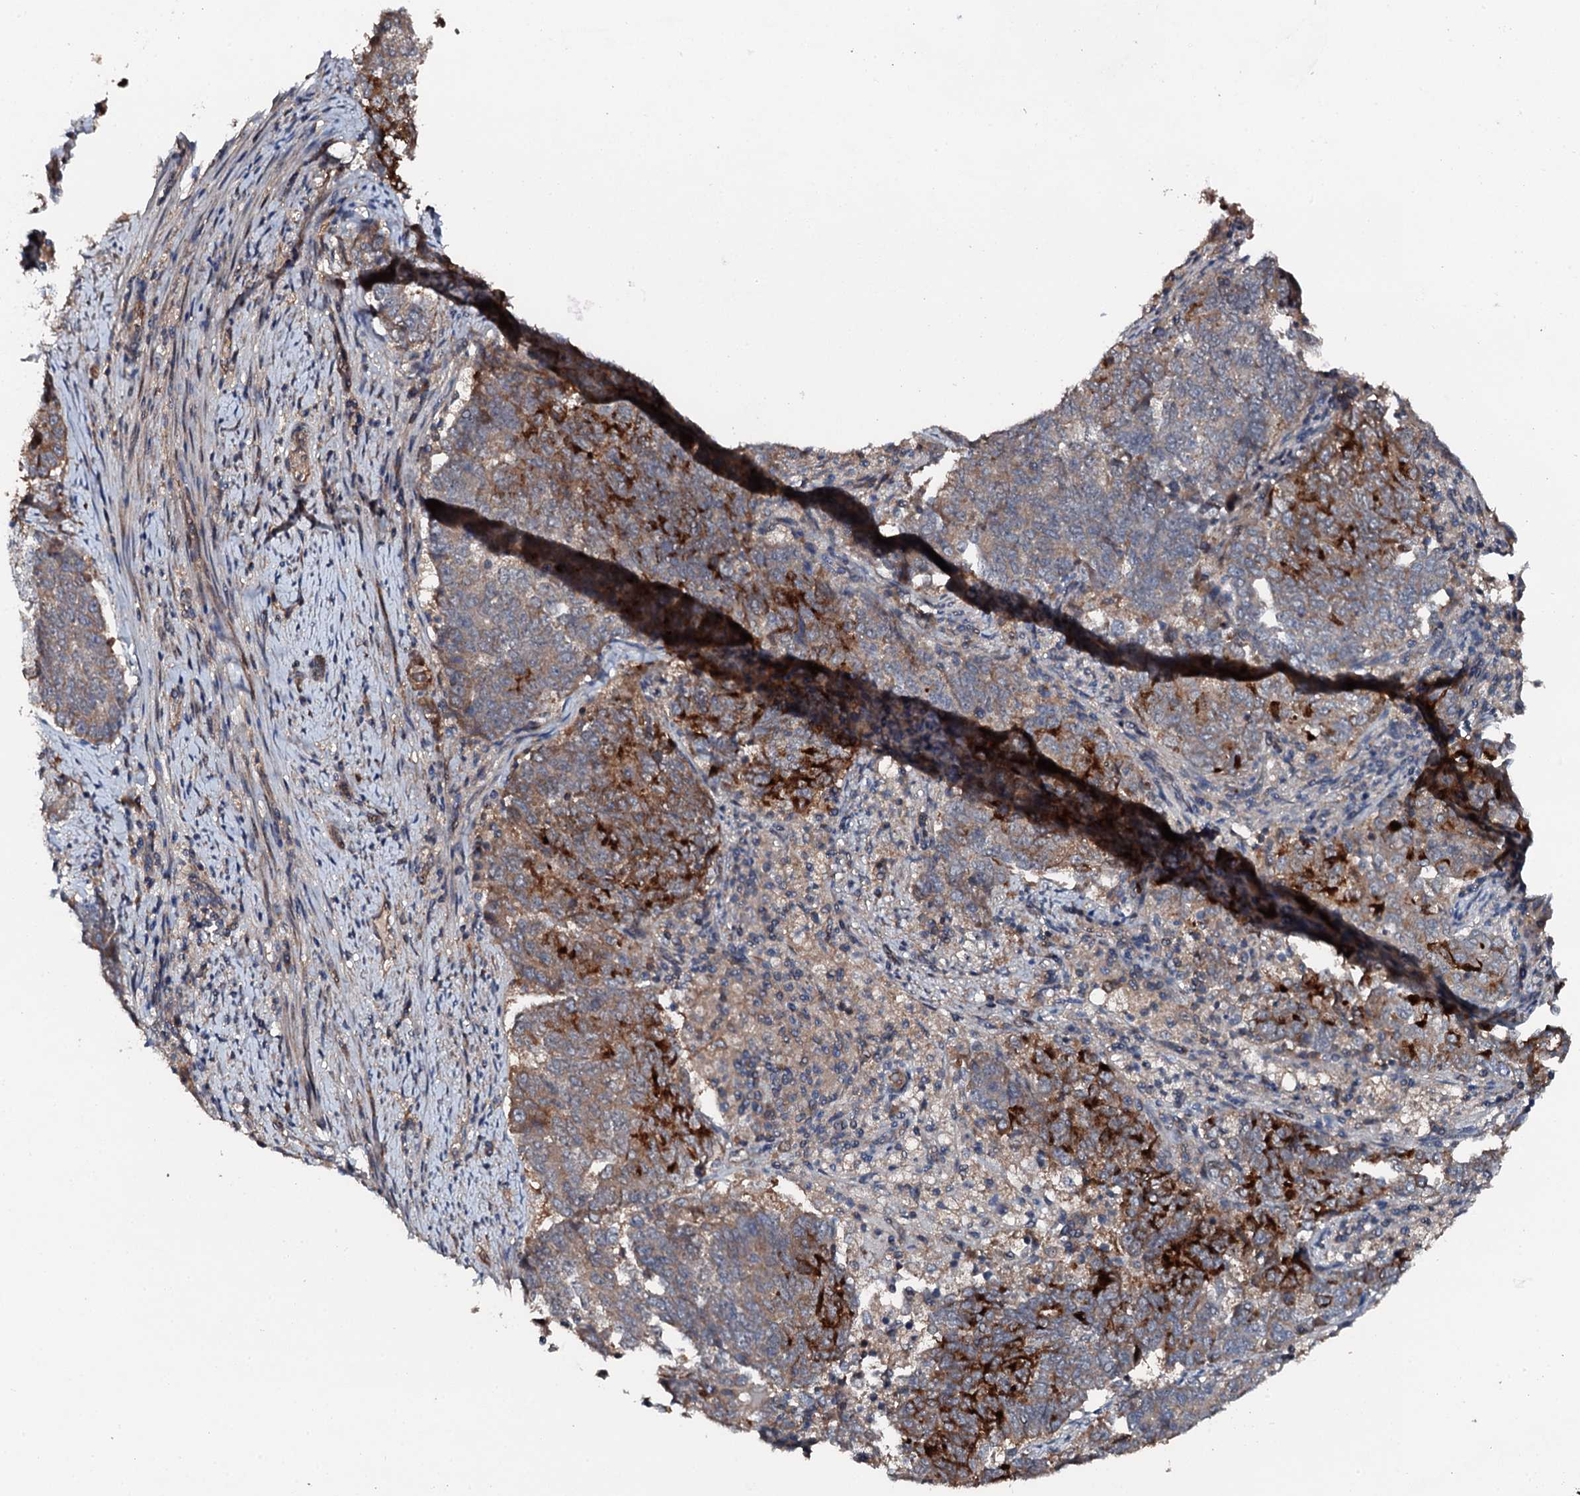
{"staining": {"intensity": "strong", "quantity": "25%-75%", "location": "cytoplasmic/membranous"}, "tissue": "endometrial cancer", "cell_type": "Tumor cells", "image_type": "cancer", "snomed": [{"axis": "morphology", "description": "Adenocarcinoma, NOS"}, {"axis": "topography", "description": "Endometrium"}], "caption": "This histopathology image demonstrates IHC staining of human adenocarcinoma (endometrial), with high strong cytoplasmic/membranous positivity in about 25%-75% of tumor cells.", "gene": "FLYWCH1", "patient": {"sex": "female", "age": 80}}